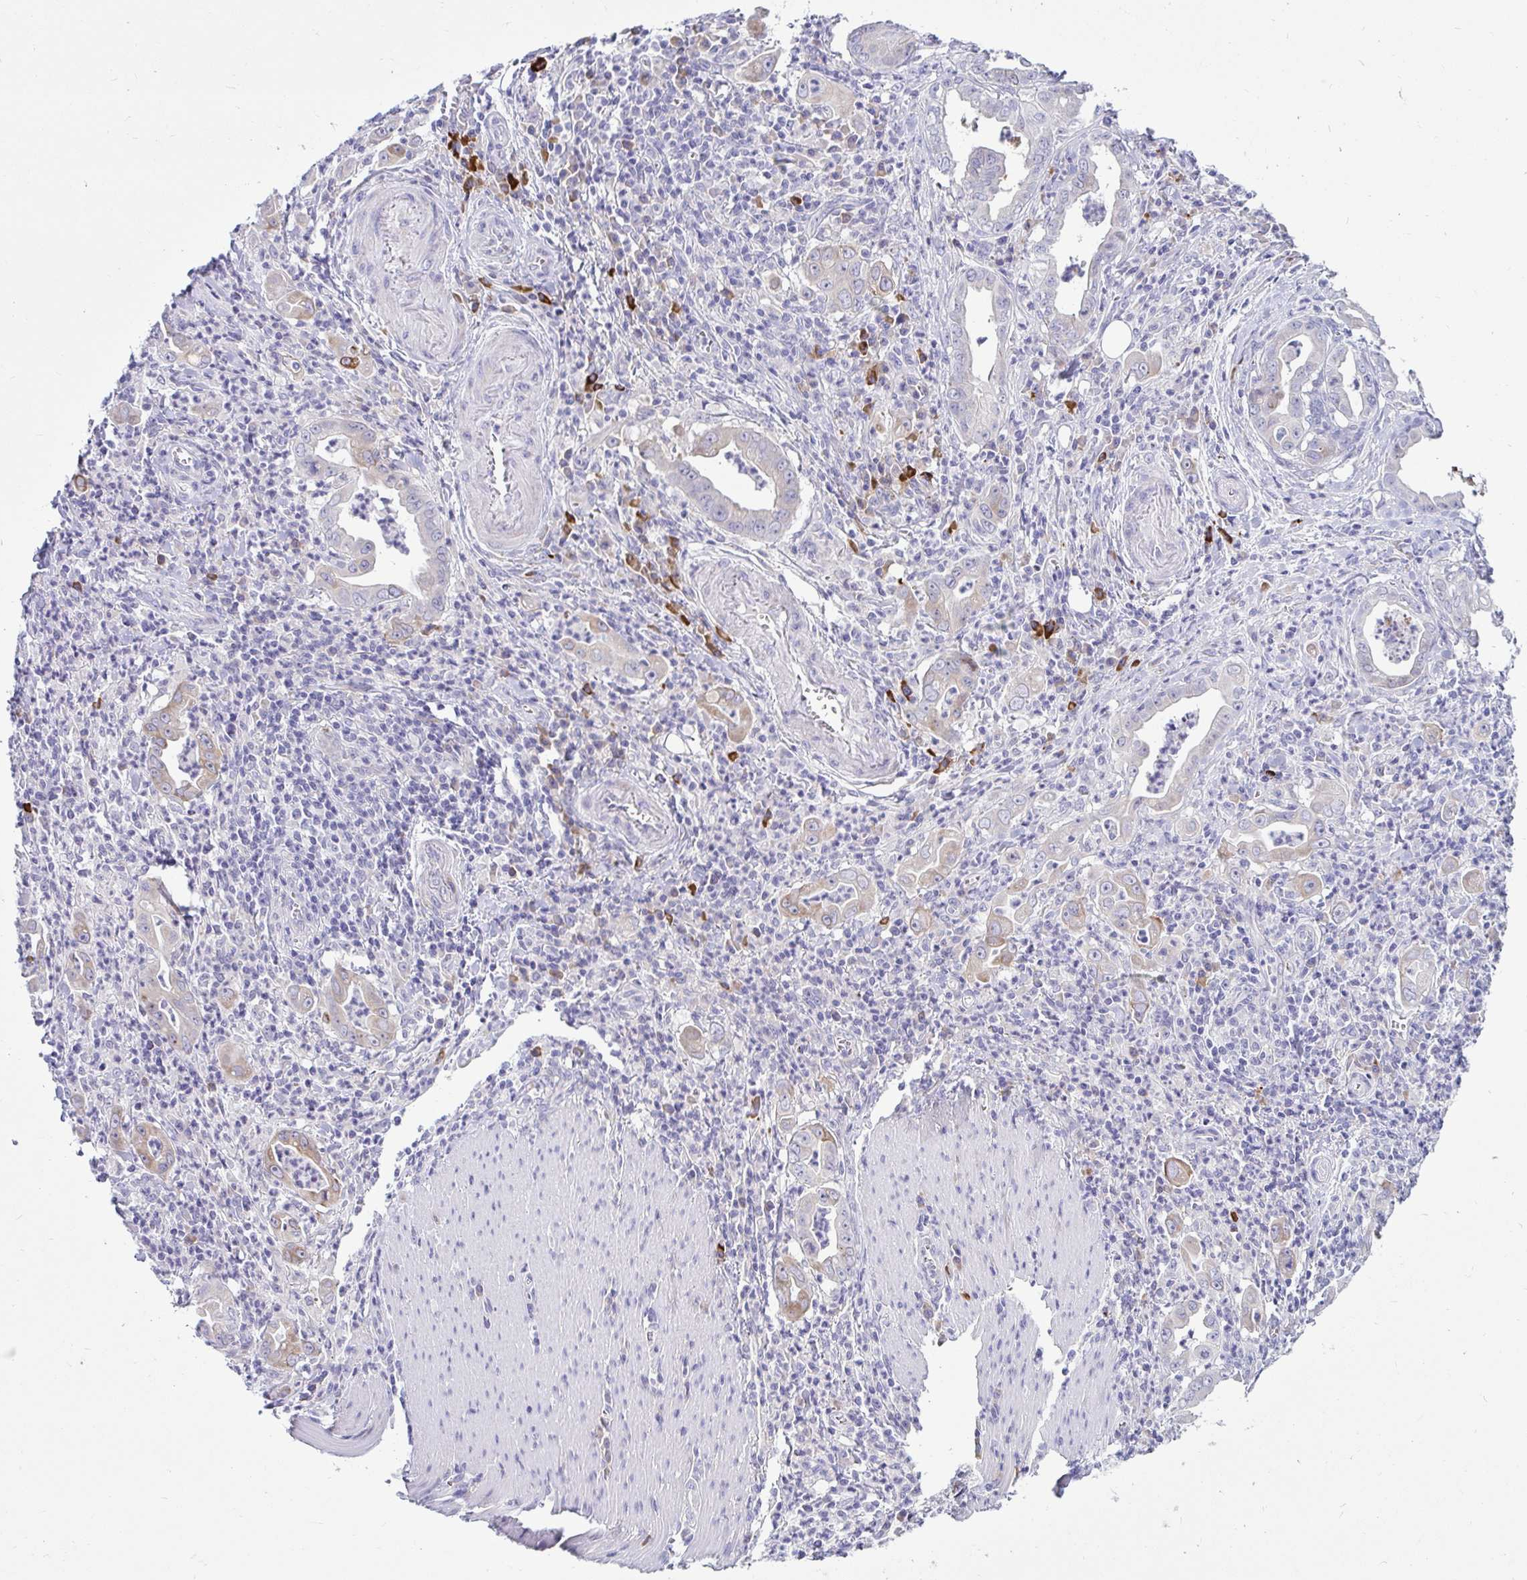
{"staining": {"intensity": "weak", "quantity": "<25%", "location": "cytoplasmic/membranous"}, "tissue": "stomach cancer", "cell_type": "Tumor cells", "image_type": "cancer", "snomed": [{"axis": "morphology", "description": "Adenocarcinoma, NOS"}, {"axis": "topography", "description": "Stomach, upper"}], "caption": "Immunohistochemistry (IHC) photomicrograph of neoplastic tissue: human stomach cancer stained with DAB (3,3'-diaminobenzidine) demonstrates no significant protein expression in tumor cells.", "gene": "TFPI2", "patient": {"sex": "female", "age": 79}}